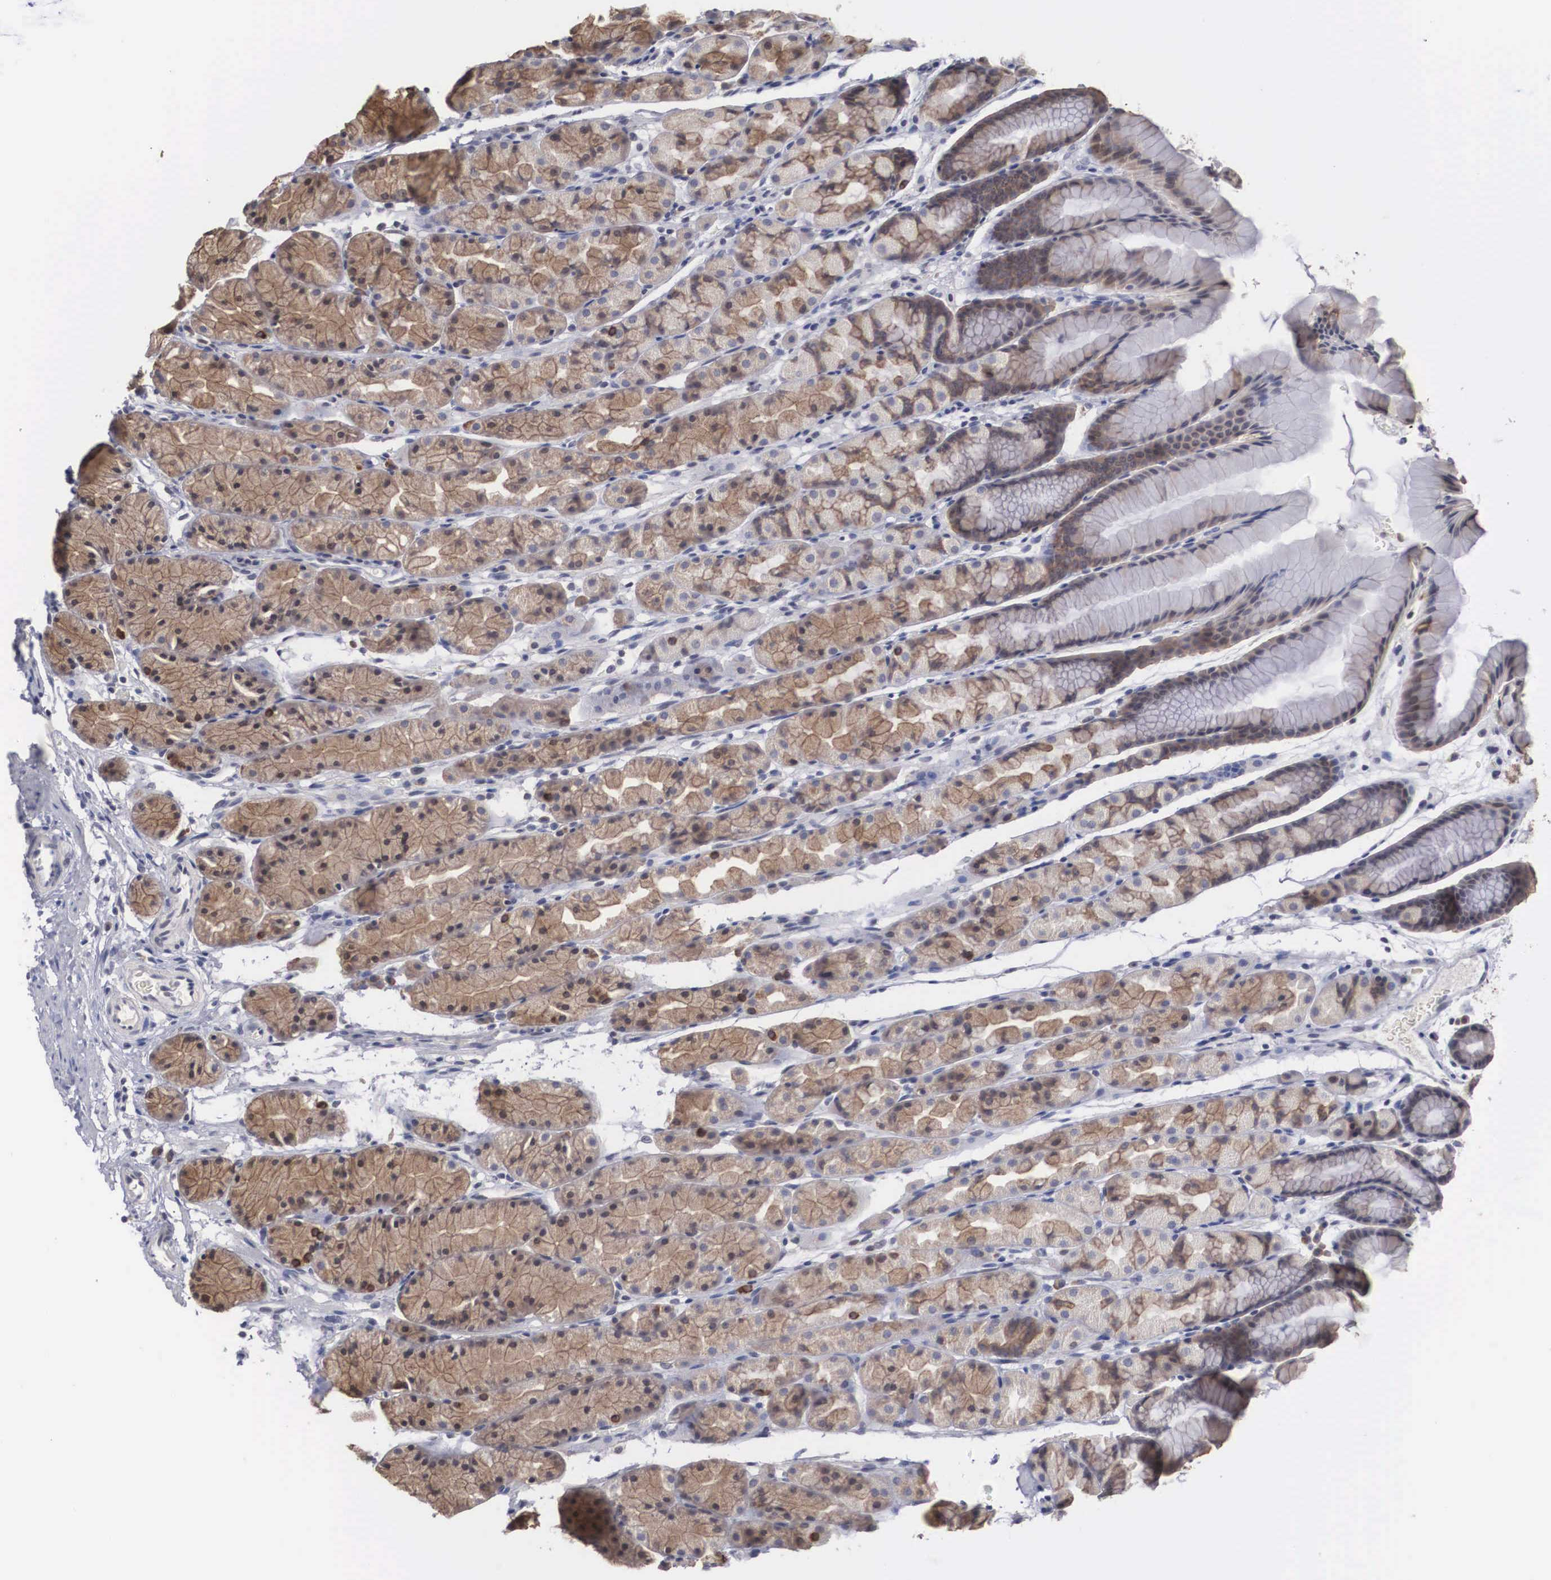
{"staining": {"intensity": "moderate", "quantity": "25%-75%", "location": "cytoplasmic/membranous"}, "tissue": "stomach", "cell_type": "Glandular cells", "image_type": "normal", "snomed": [{"axis": "morphology", "description": "Normal tissue, NOS"}, {"axis": "topography", "description": "Esophagus"}, {"axis": "topography", "description": "Stomach, upper"}], "caption": "Immunohistochemical staining of benign stomach shows medium levels of moderate cytoplasmic/membranous expression in about 25%-75% of glandular cells.", "gene": "WDR89", "patient": {"sex": "male", "age": 47}}